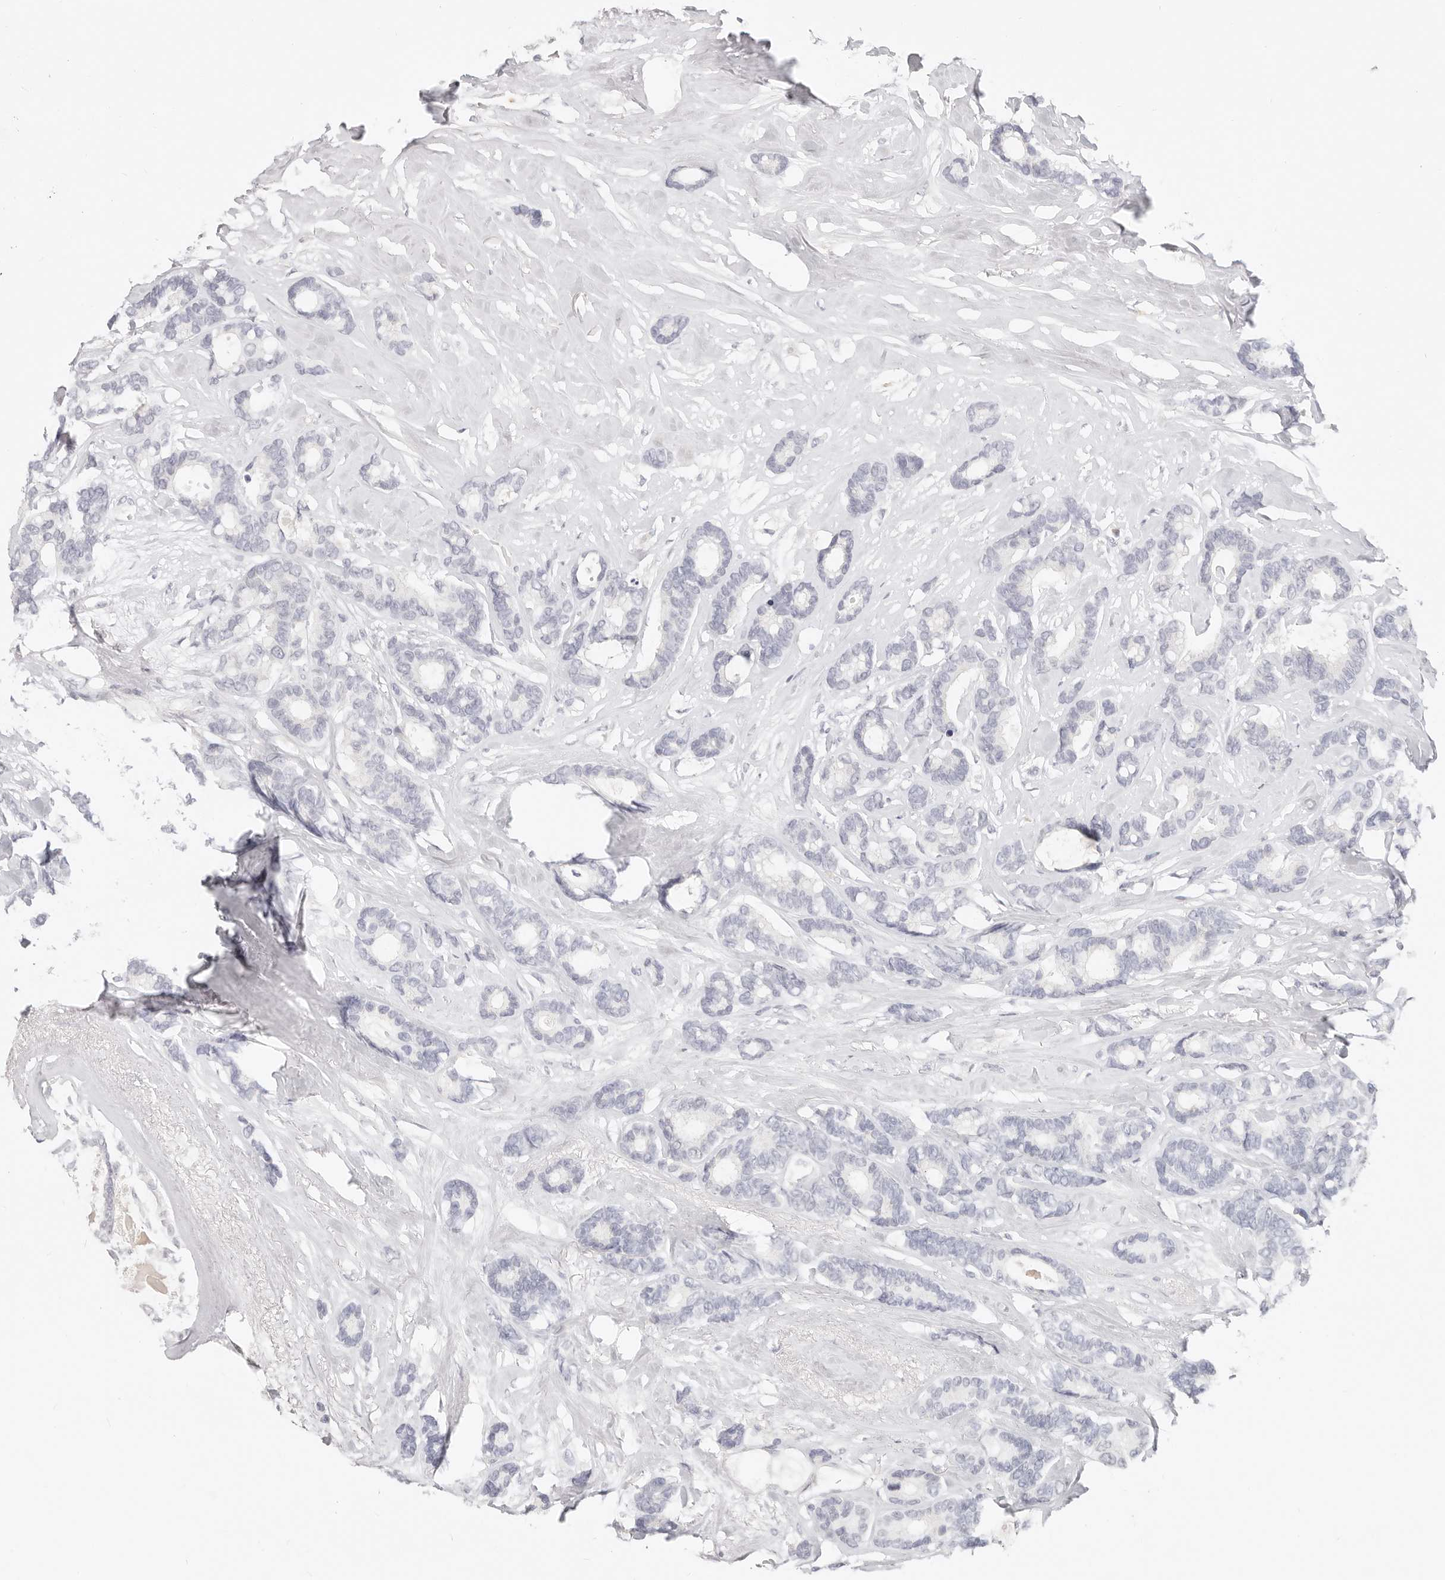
{"staining": {"intensity": "negative", "quantity": "none", "location": "none"}, "tissue": "breast cancer", "cell_type": "Tumor cells", "image_type": "cancer", "snomed": [{"axis": "morphology", "description": "Duct carcinoma"}, {"axis": "topography", "description": "Breast"}], "caption": "High power microscopy image of an immunohistochemistry (IHC) micrograph of infiltrating ductal carcinoma (breast), revealing no significant staining in tumor cells.", "gene": "ASCL1", "patient": {"sex": "female", "age": 87}}